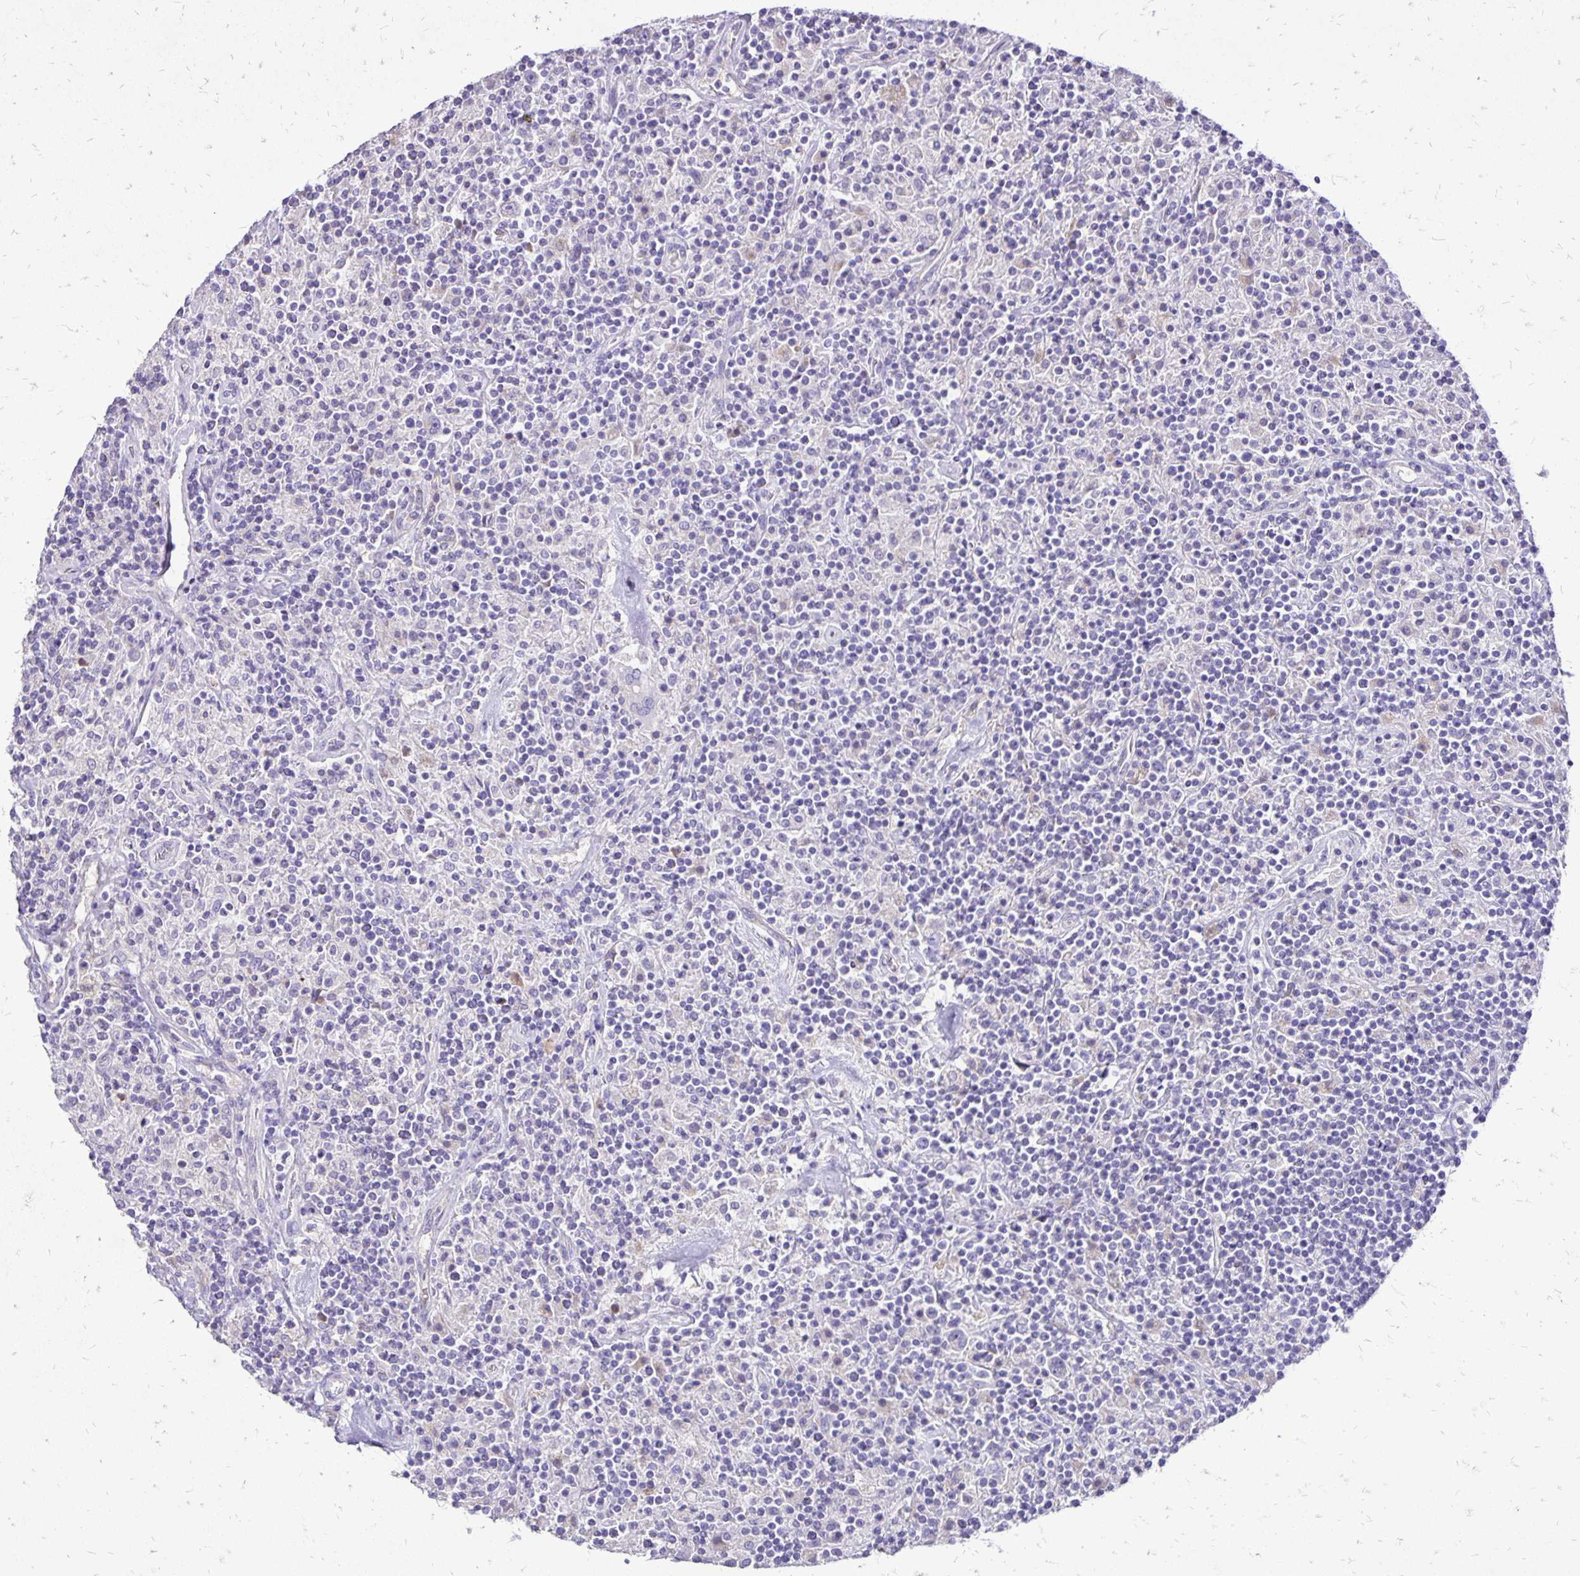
{"staining": {"intensity": "negative", "quantity": "none", "location": "none"}, "tissue": "lymphoma", "cell_type": "Tumor cells", "image_type": "cancer", "snomed": [{"axis": "morphology", "description": "Hodgkin's disease, NOS"}, {"axis": "topography", "description": "Lymph node"}], "caption": "Immunohistochemical staining of human Hodgkin's disease reveals no significant expression in tumor cells.", "gene": "EIF5A", "patient": {"sex": "male", "age": 70}}